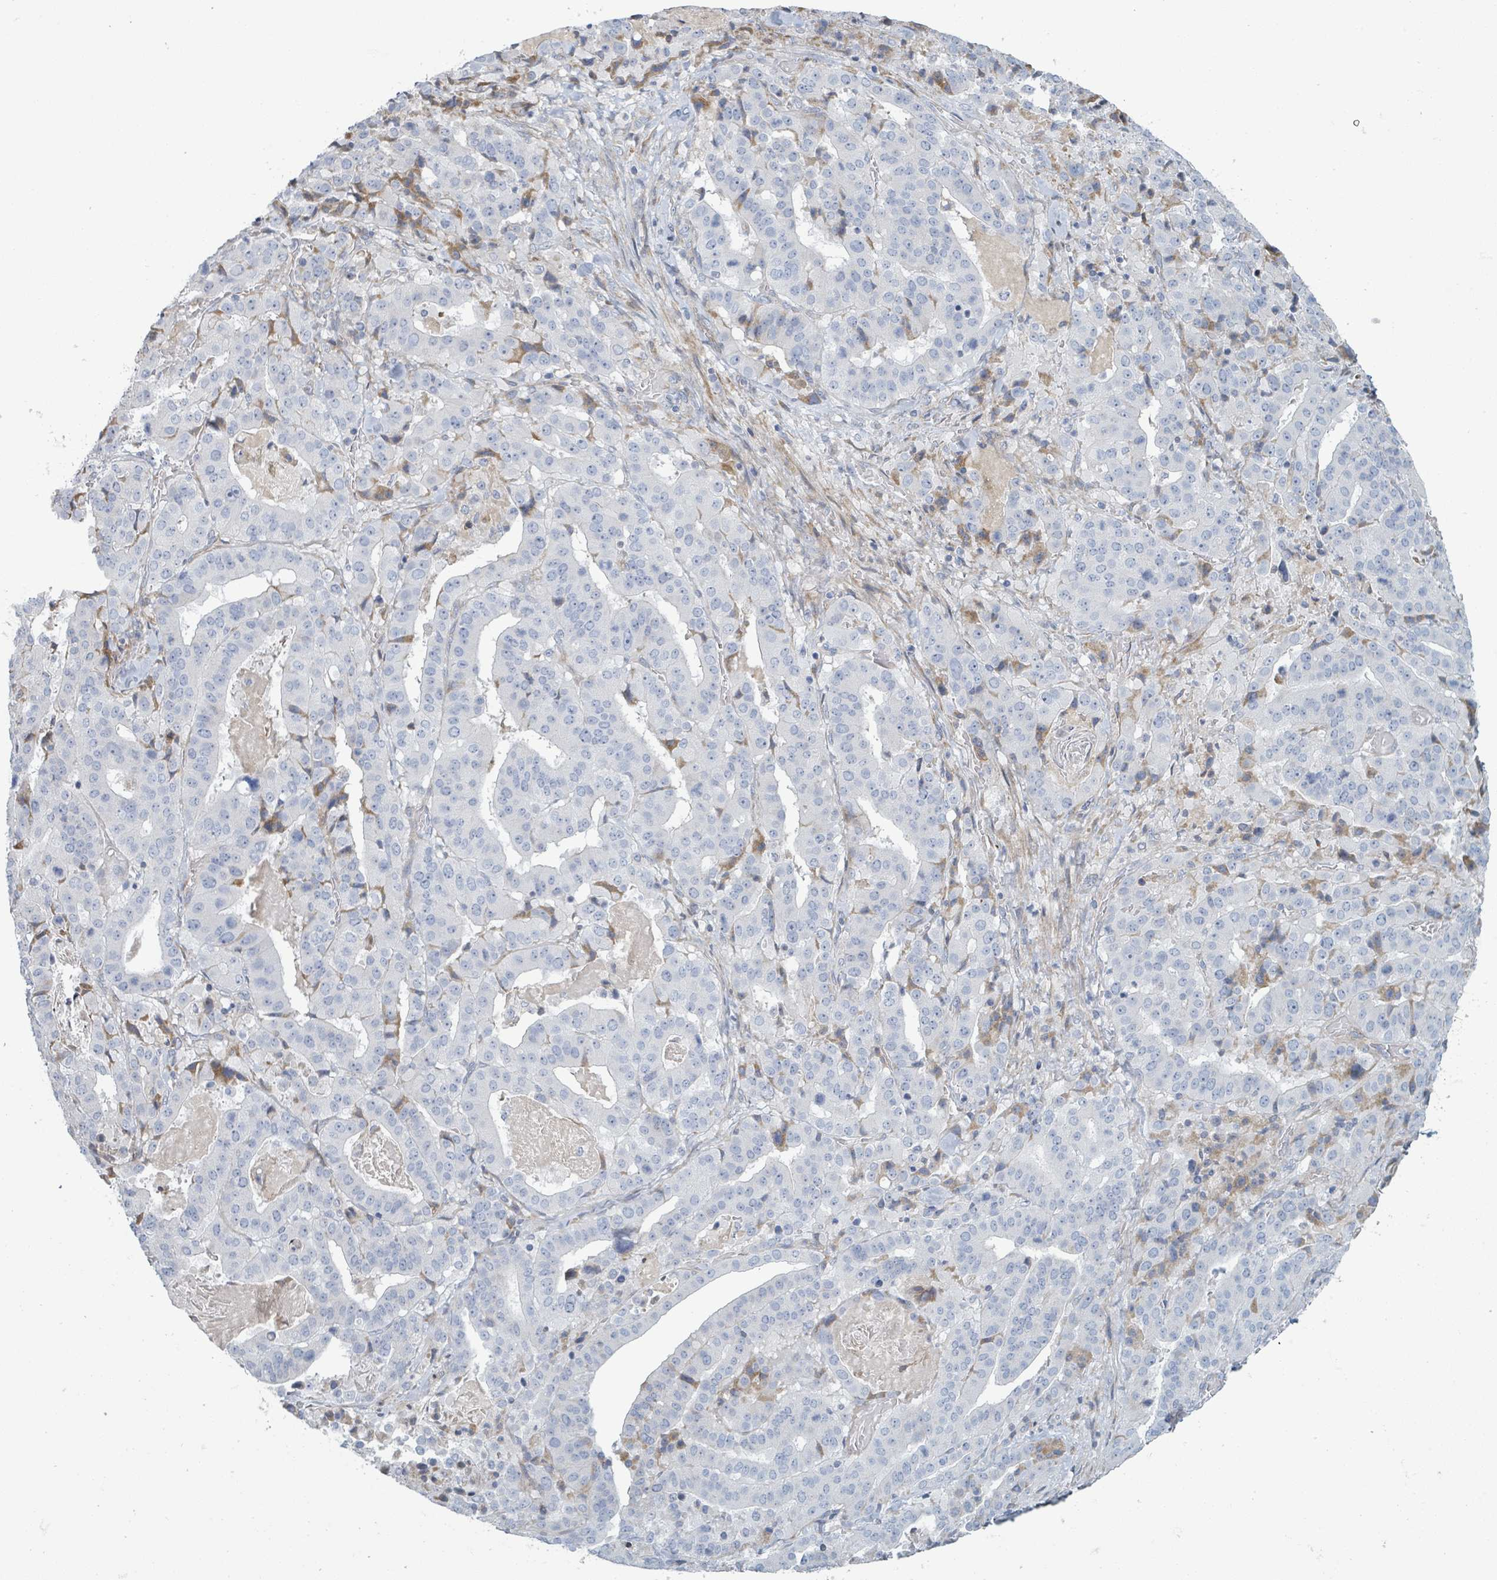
{"staining": {"intensity": "negative", "quantity": "none", "location": "none"}, "tissue": "stomach cancer", "cell_type": "Tumor cells", "image_type": "cancer", "snomed": [{"axis": "morphology", "description": "Adenocarcinoma, NOS"}, {"axis": "topography", "description": "Stomach"}], "caption": "Adenocarcinoma (stomach) stained for a protein using IHC displays no expression tumor cells.", "gene": "RAB33B", "patient": {"sex": "male", "age": 48}}